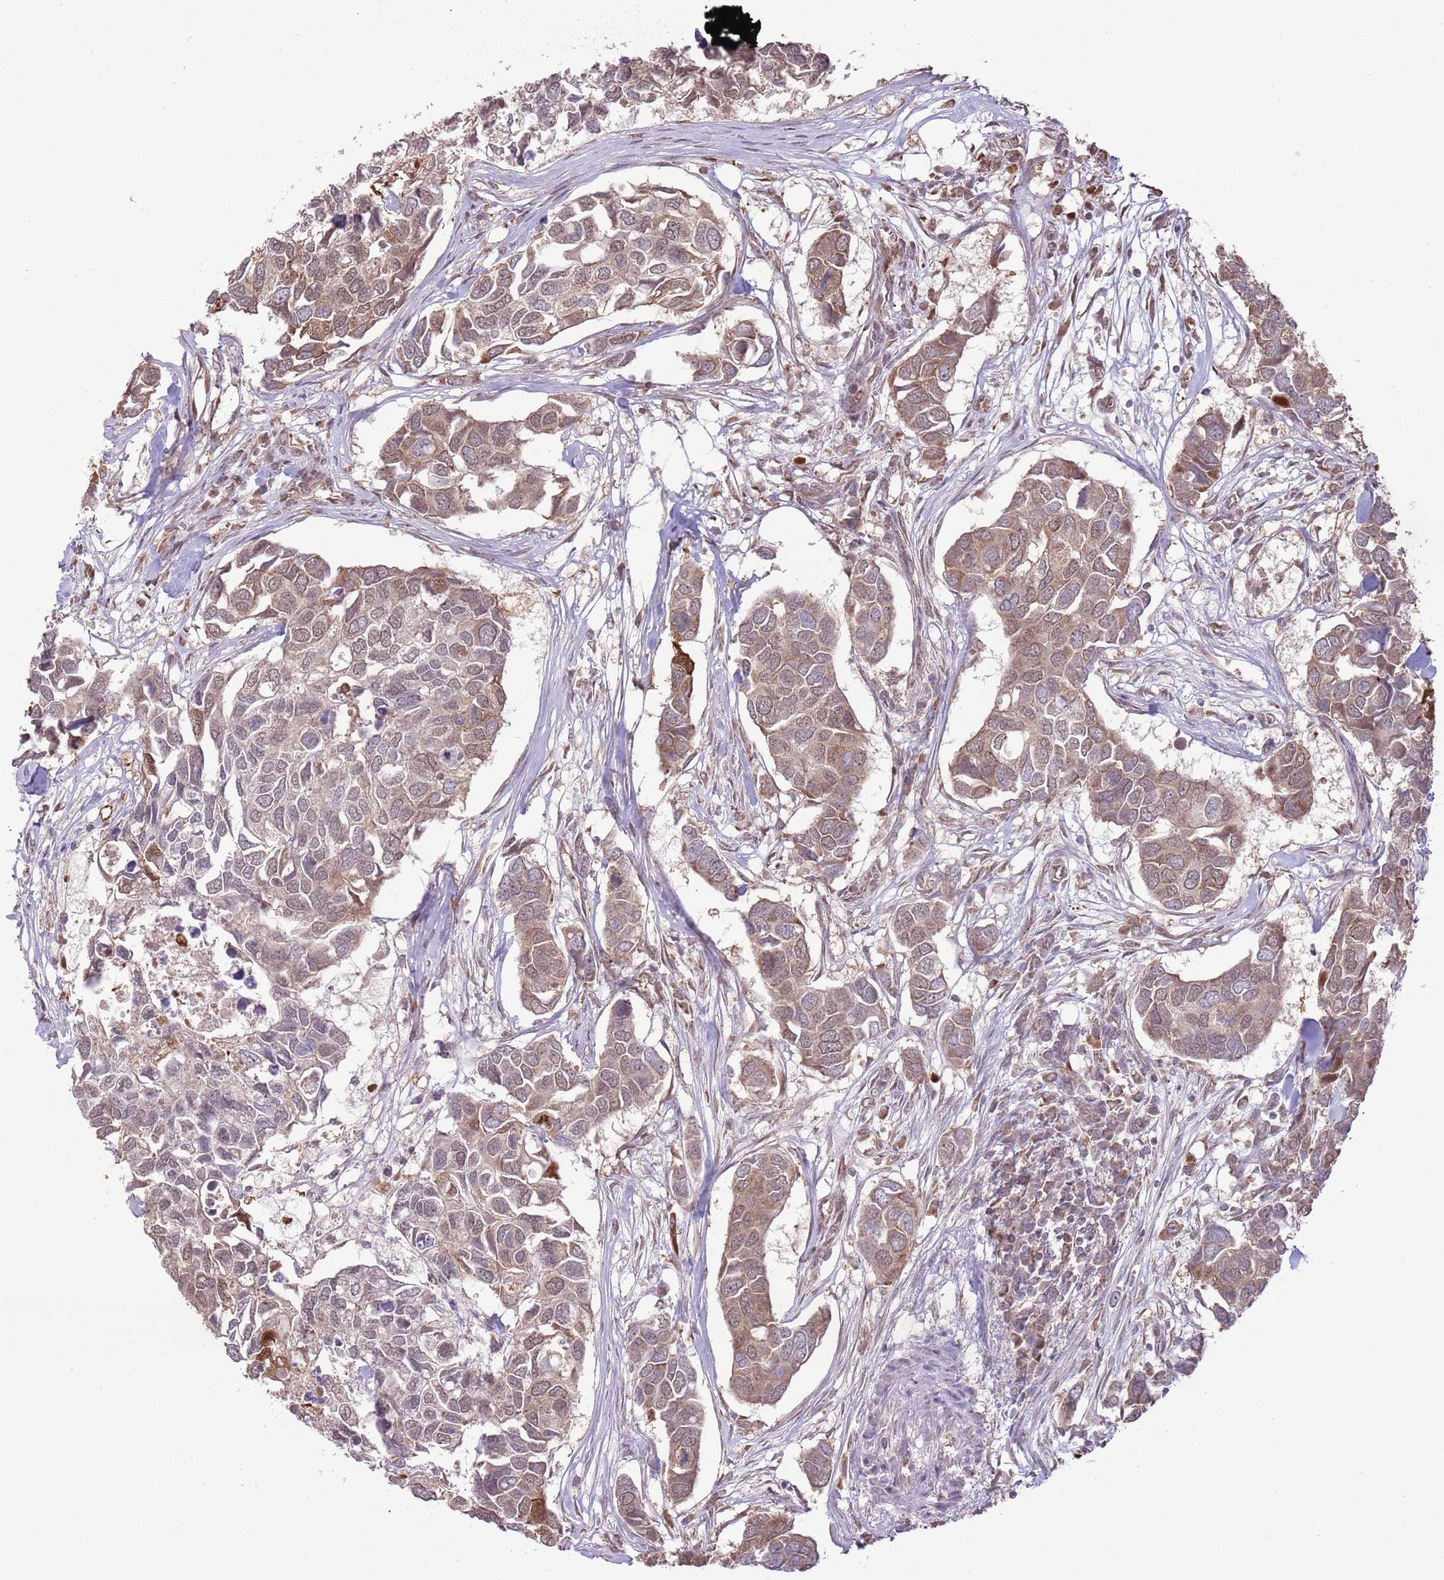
{"staining": {"intensity": "moderate", "quantity": ">75%", "location": "cytoplasmic/membranous,nuclear"}, "tissue": "breast cancer", "cell_type": "Tumor cells", "image_type": "cancer", "snomed": [{"axis": "morphology", "description": "Duct carcinoma"}, {"axis": "topography", "description": "Breast"}], "caption": "High-power microscopy captured an immunohistochemistry micrograph of intraductal carcinoma (breast), revealing moderate cytoplasmic/membranous and nuclear expression in approximately >75% of tumor cells. The protein is shown in brown color, while the nuclei are stained blue.", "gene": "AMIGO1", "patient": {"sex": "female", "age": 83}}